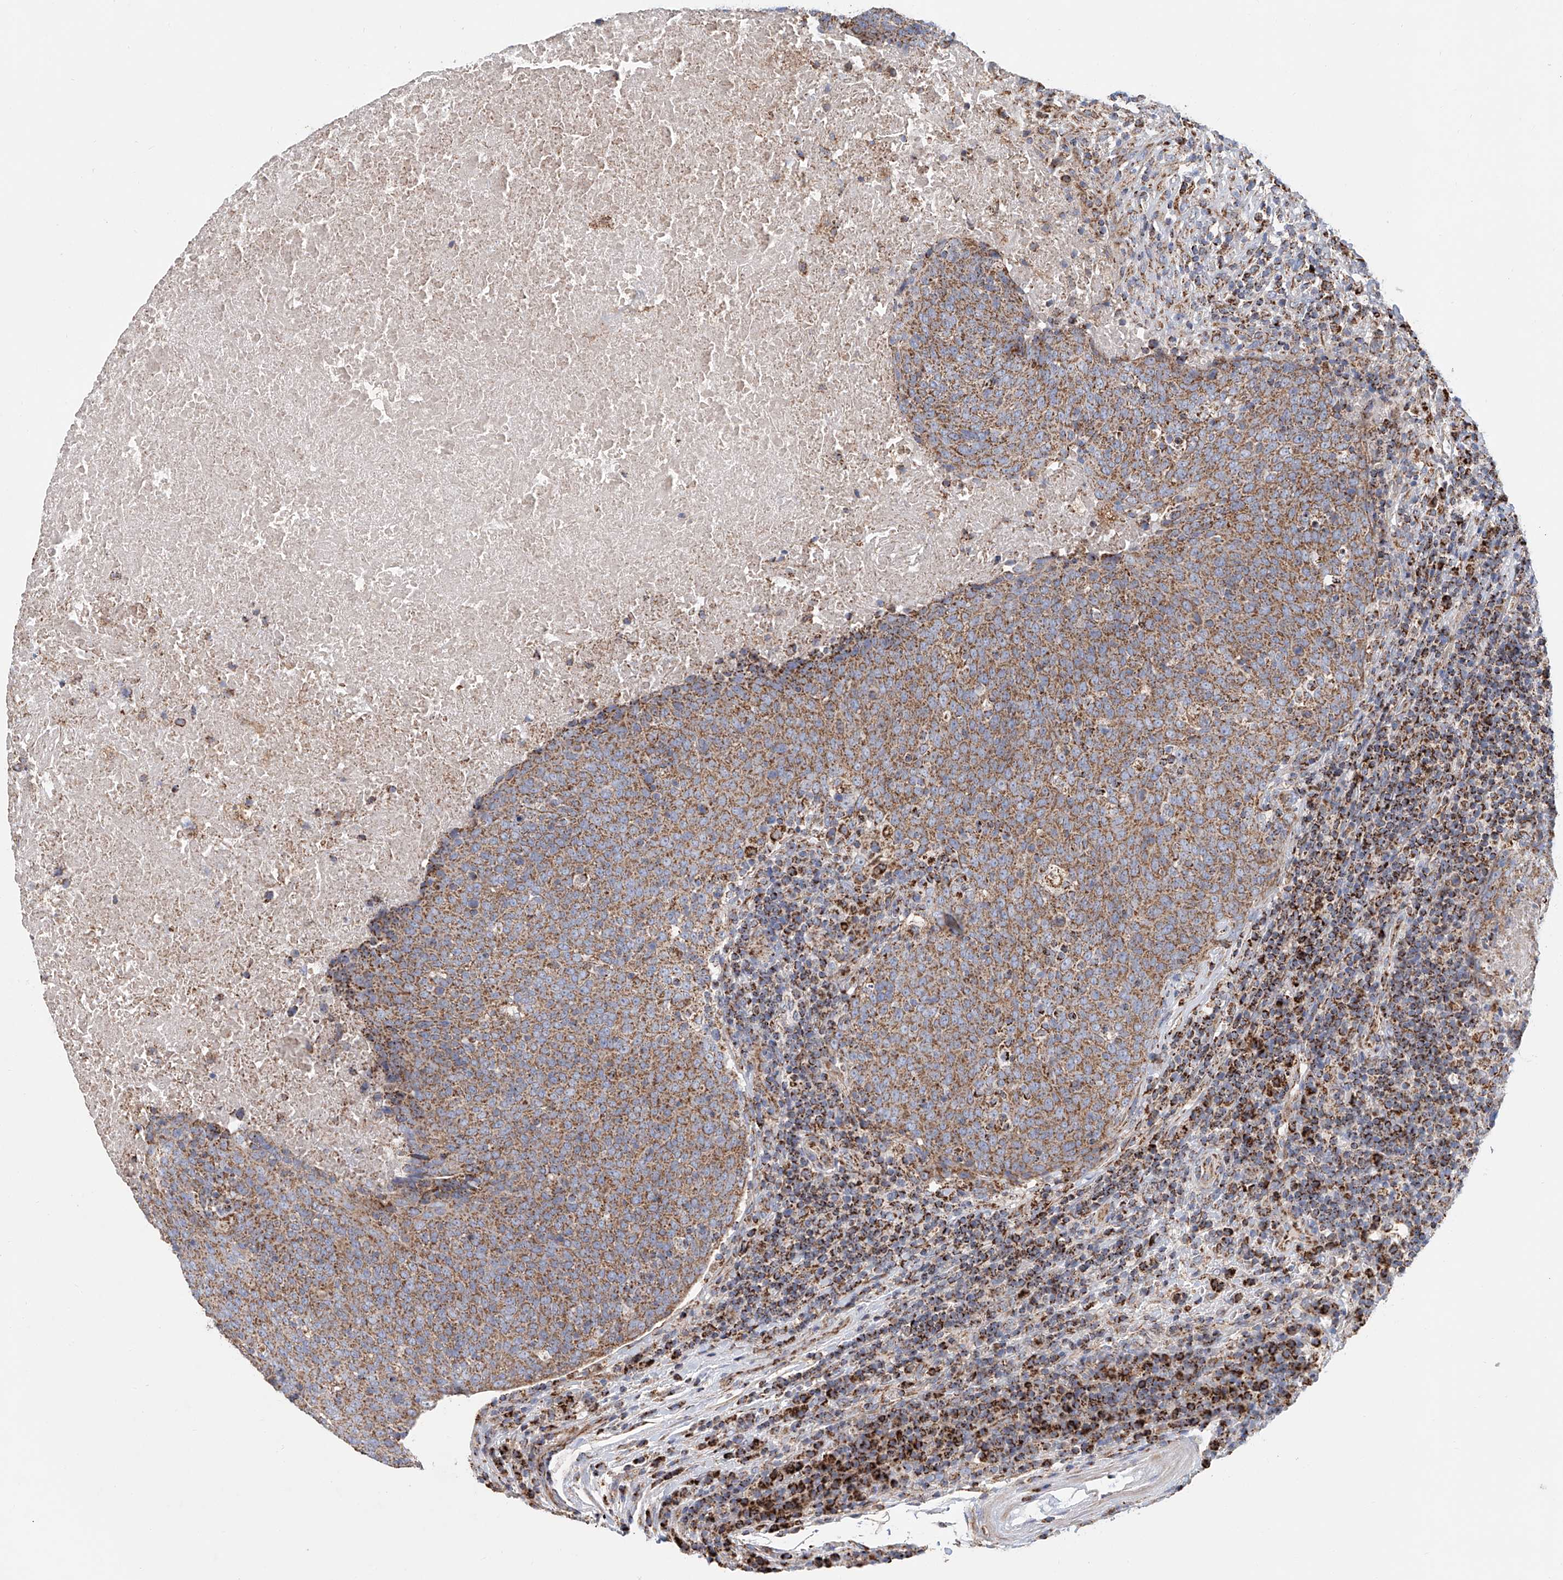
{"staining": {"intensity": "moderate", "quantity": ">75%", "location": "cytoplasmic/membranous"}, "tissue": "head and neck cancer", "cell_type": "Tumor cells", "image_type": "cancer", "snomed": [{"axis": "morphology", "description": "Squamous cell carcinoma, NOS"}, {"axis": "morphology", "description": "Squamous cell carcinoma, metastatic, NOS"}, {"axis": "topography", "description": "Lymph node"}, {"axis": "topography", "description": "Head-Neck"}], "caption": "The histopathology image shows a brown stain indicating the presence of a protein in the cytoplasmic/membranous of tumor cells in head and neck cancer (squamous cell carcinoma).", "gene": "MCL1", "patient": {"sex": "male", "age": 62}}